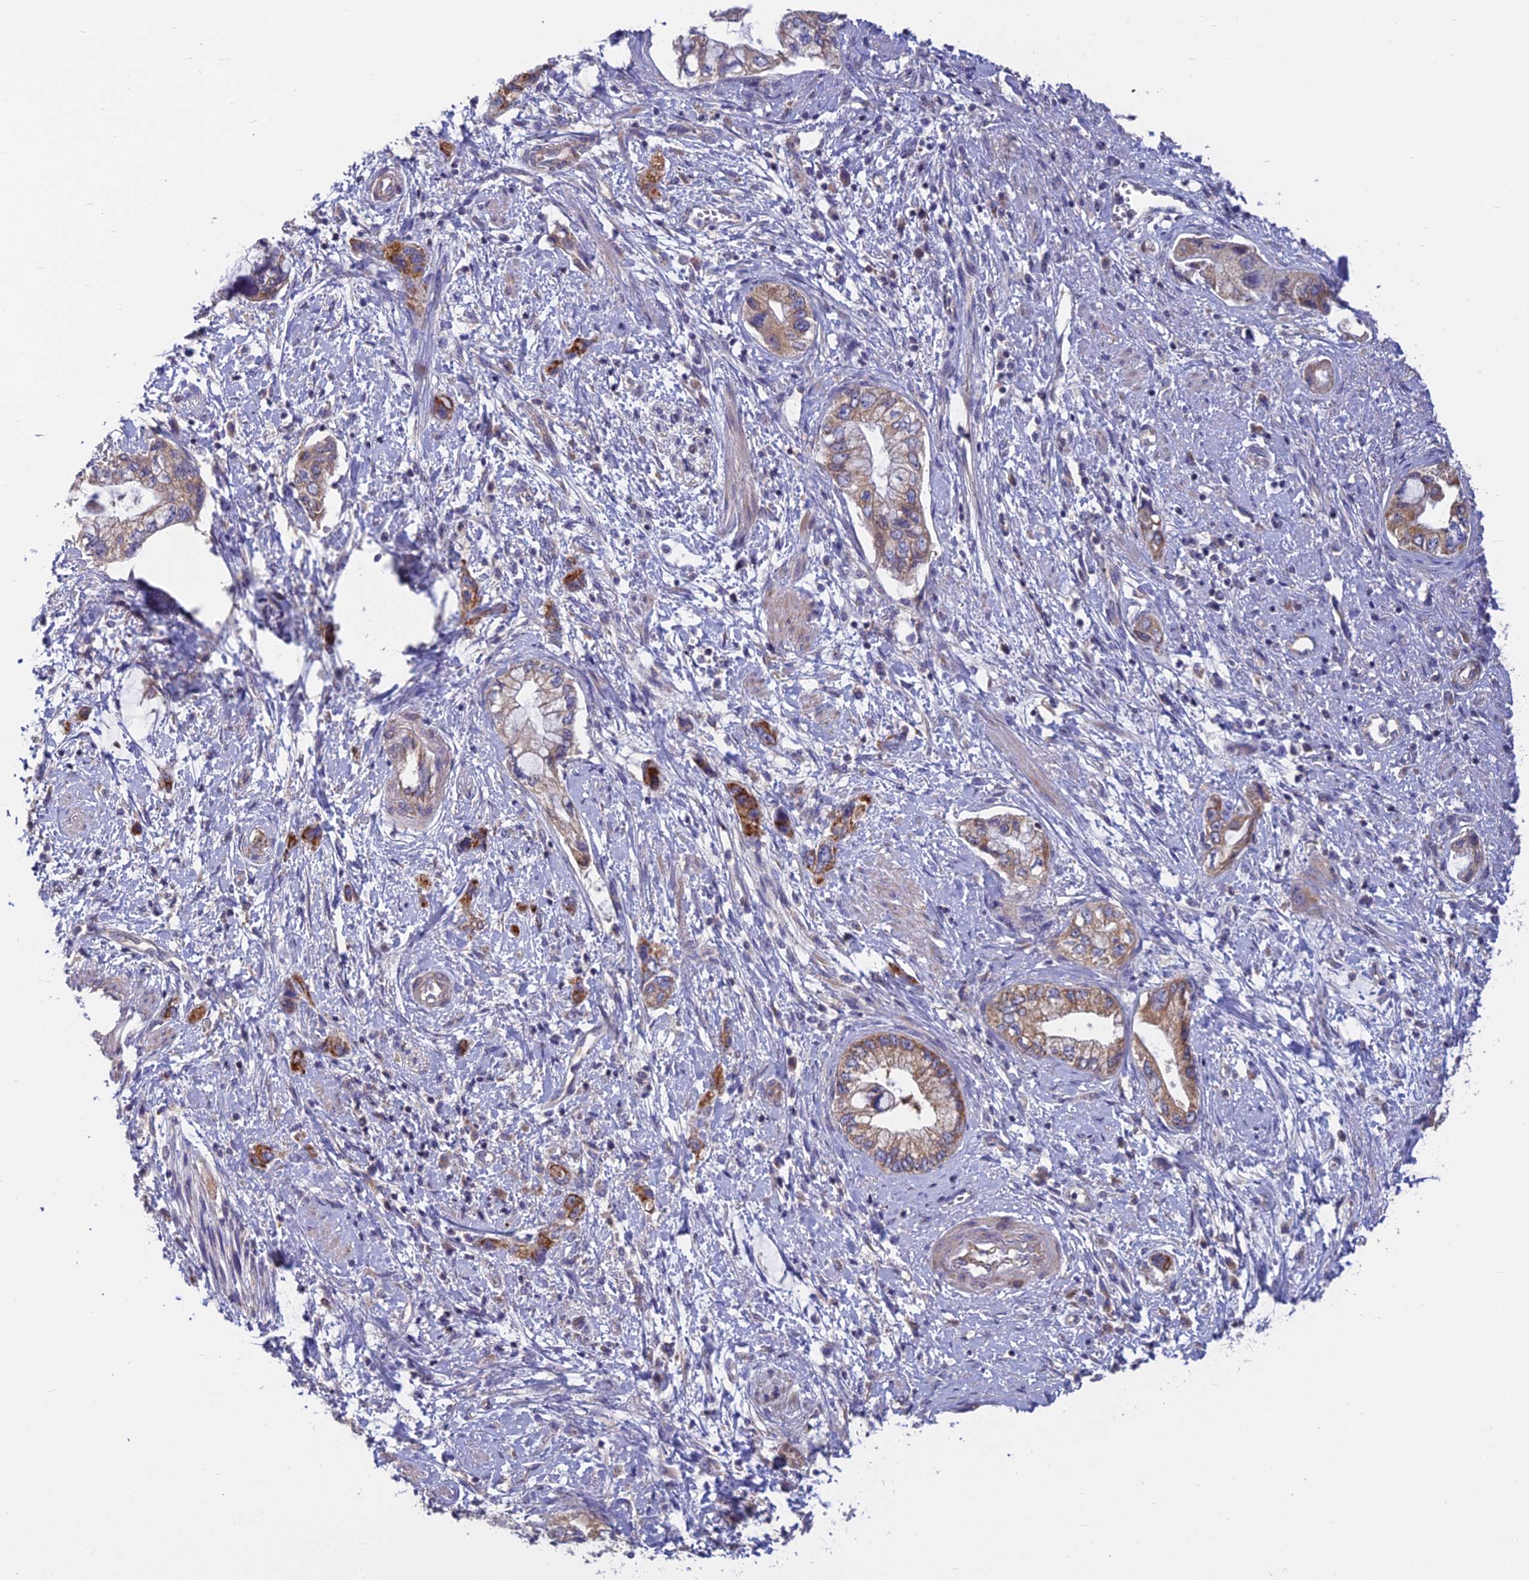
{"staining": {"intensity": "moderate", "quantity": "25%-75%", "location": "cytoplasmic/membranous"}, "tissue": "pancreatic cancer", "cell_type": "Tumor cells", "image_type": "cancer", "snomed": [{"axis": "morphology", "description": "Adenocarcinoma, NOS"}, {"axis": "topography", "description": "Pancreas"}], "caption": "A photomicrograph showing moderate cytoplasmic/membranous staining in about 25%-75% of tumor cells in pancreatic cancer (adenocarcinoma), as visualized by brown immunohistochemical staining.", "gene": "COX20", "patient": {"sex": "female", "age": 73}}